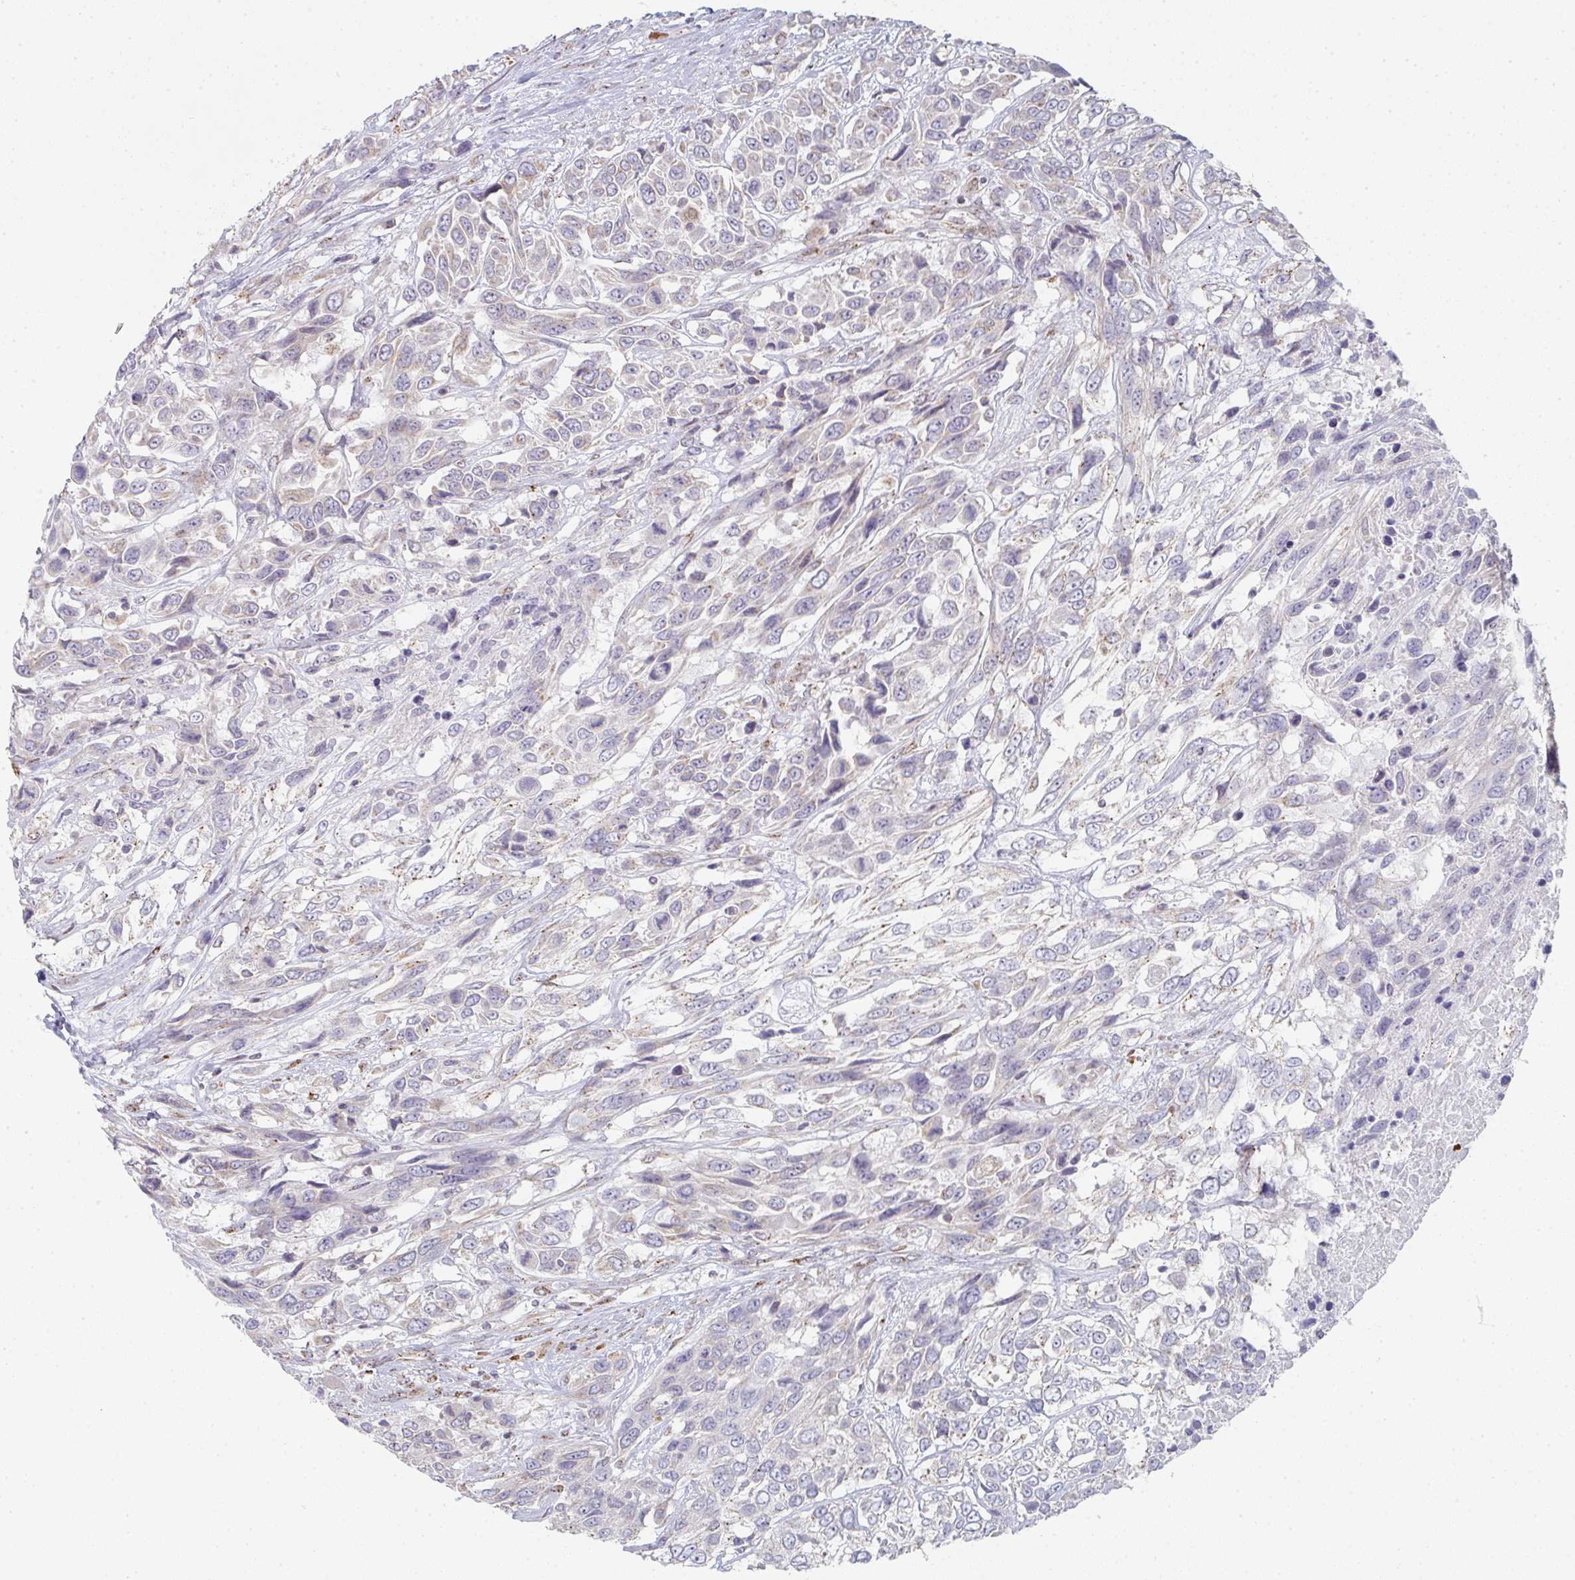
{"staining": {"intensity": "weak", "quantity": "<25%", "location": "cytoplasmic/membranous"}, "tissue": "urothelial cancer", "cell_type": "Tumor cells", "image_type": "cancer", "snomed": [{"axis": "morphology", "description": "Urothelial carcinoma, High grade"}, {"axis": "topography", "description": "Urinary bladder"}], "caption": "IHC of human high-grade urothelial carcinoma exhibits no expression in tumor cells.", "gene": "ZNF526", "patient": {"sex": "female", "age": 70}}